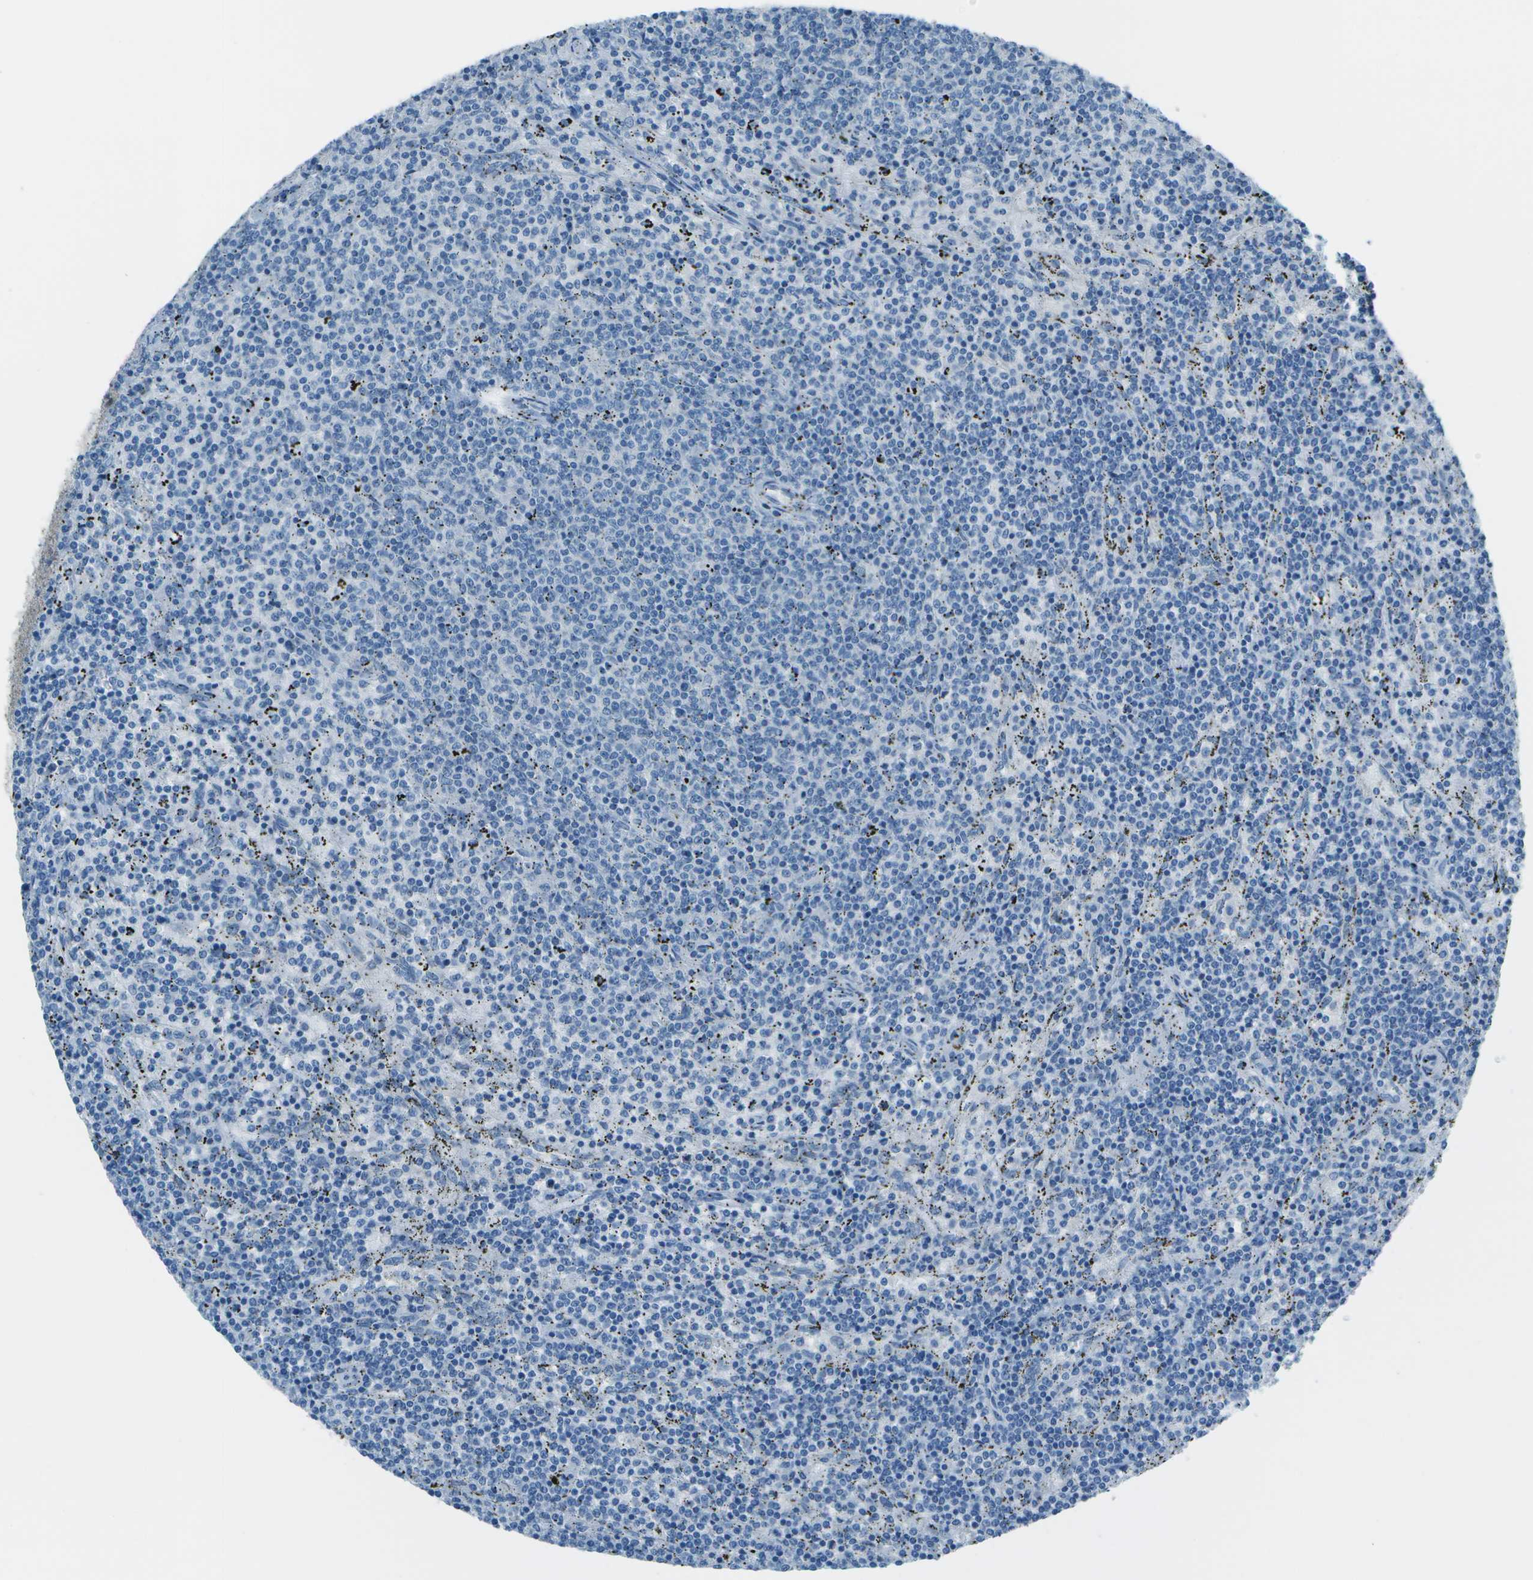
{"staining": {"intensity": "negative", "quantity": "none", "location": "none"}, "tissue": "lymphoma", "cell_type": "Tumor cells", "image_type": "cancer", "snomed": [{"axis": "morphology", "description": "Malignant lymphoma, non-Hodgkin's type, Low grade"}, {"axis": "topography", "description": "Spleen"}], "caption": "Tumor cells are negative for brown protein staining in lymphoma.", "gene": "FGF1", "patient": {"sex": "female", "age": 50}}